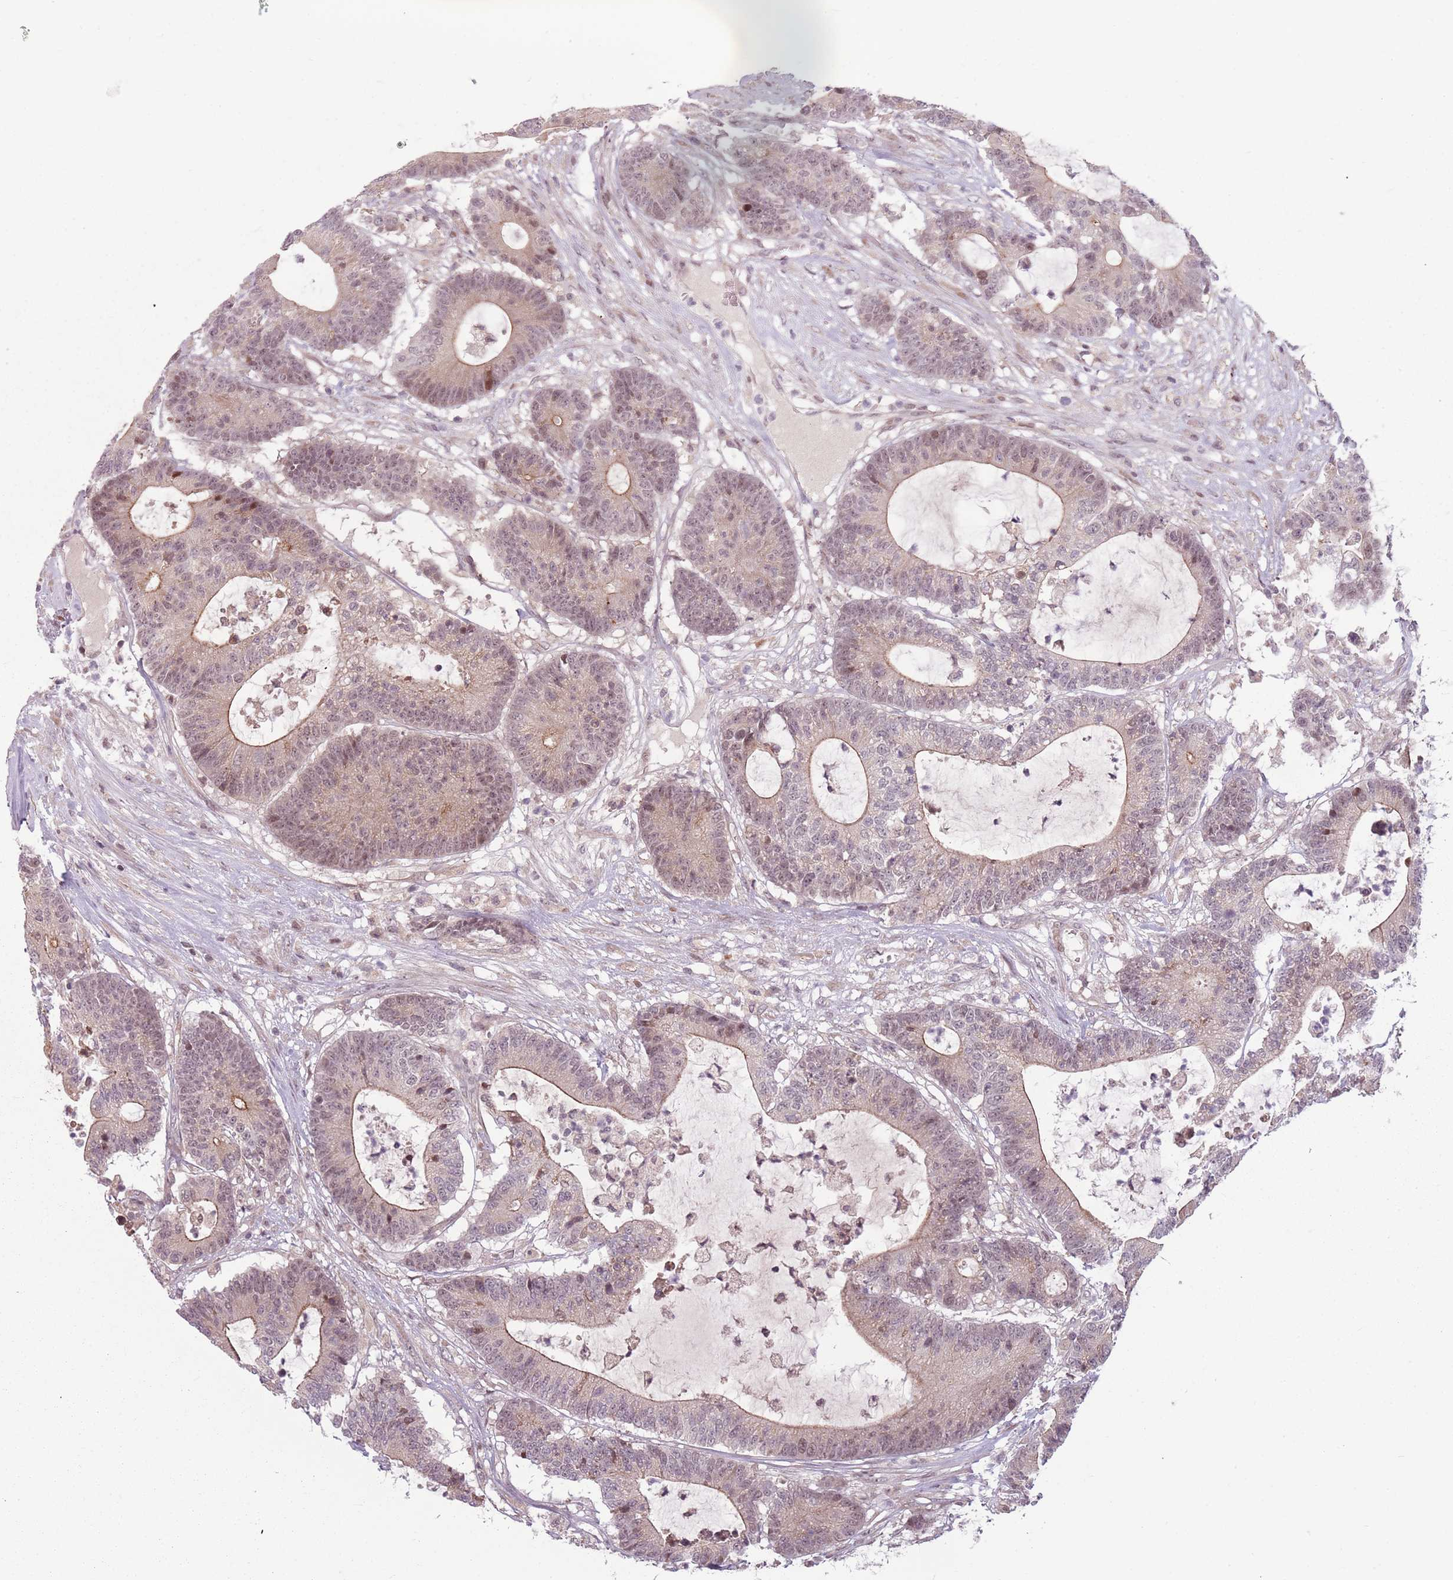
{"staining": {"intensity": "weak", "quantity": "25%-75%", "location": "cytoplasmic/membranous,nuclear"}, "tissue": "colorectal cancer", "cell_type": "Tumor cells", "image_type": "cancer", "snomed": [{"axis": "morphology", "description": "Adenocarcinoma, NOS"}, {"axis": "topography", "description": "Colon"}], "caption": "There is low levels of weak cytoplasmic/membranous and nuclear positivity in tumor cells of adenocarcinoma (colorectal), as demonstrated by immunohistochemical staining (brown color).", "gene": "ADGRG1", "patient": {"sex": "female", "age": 84}}